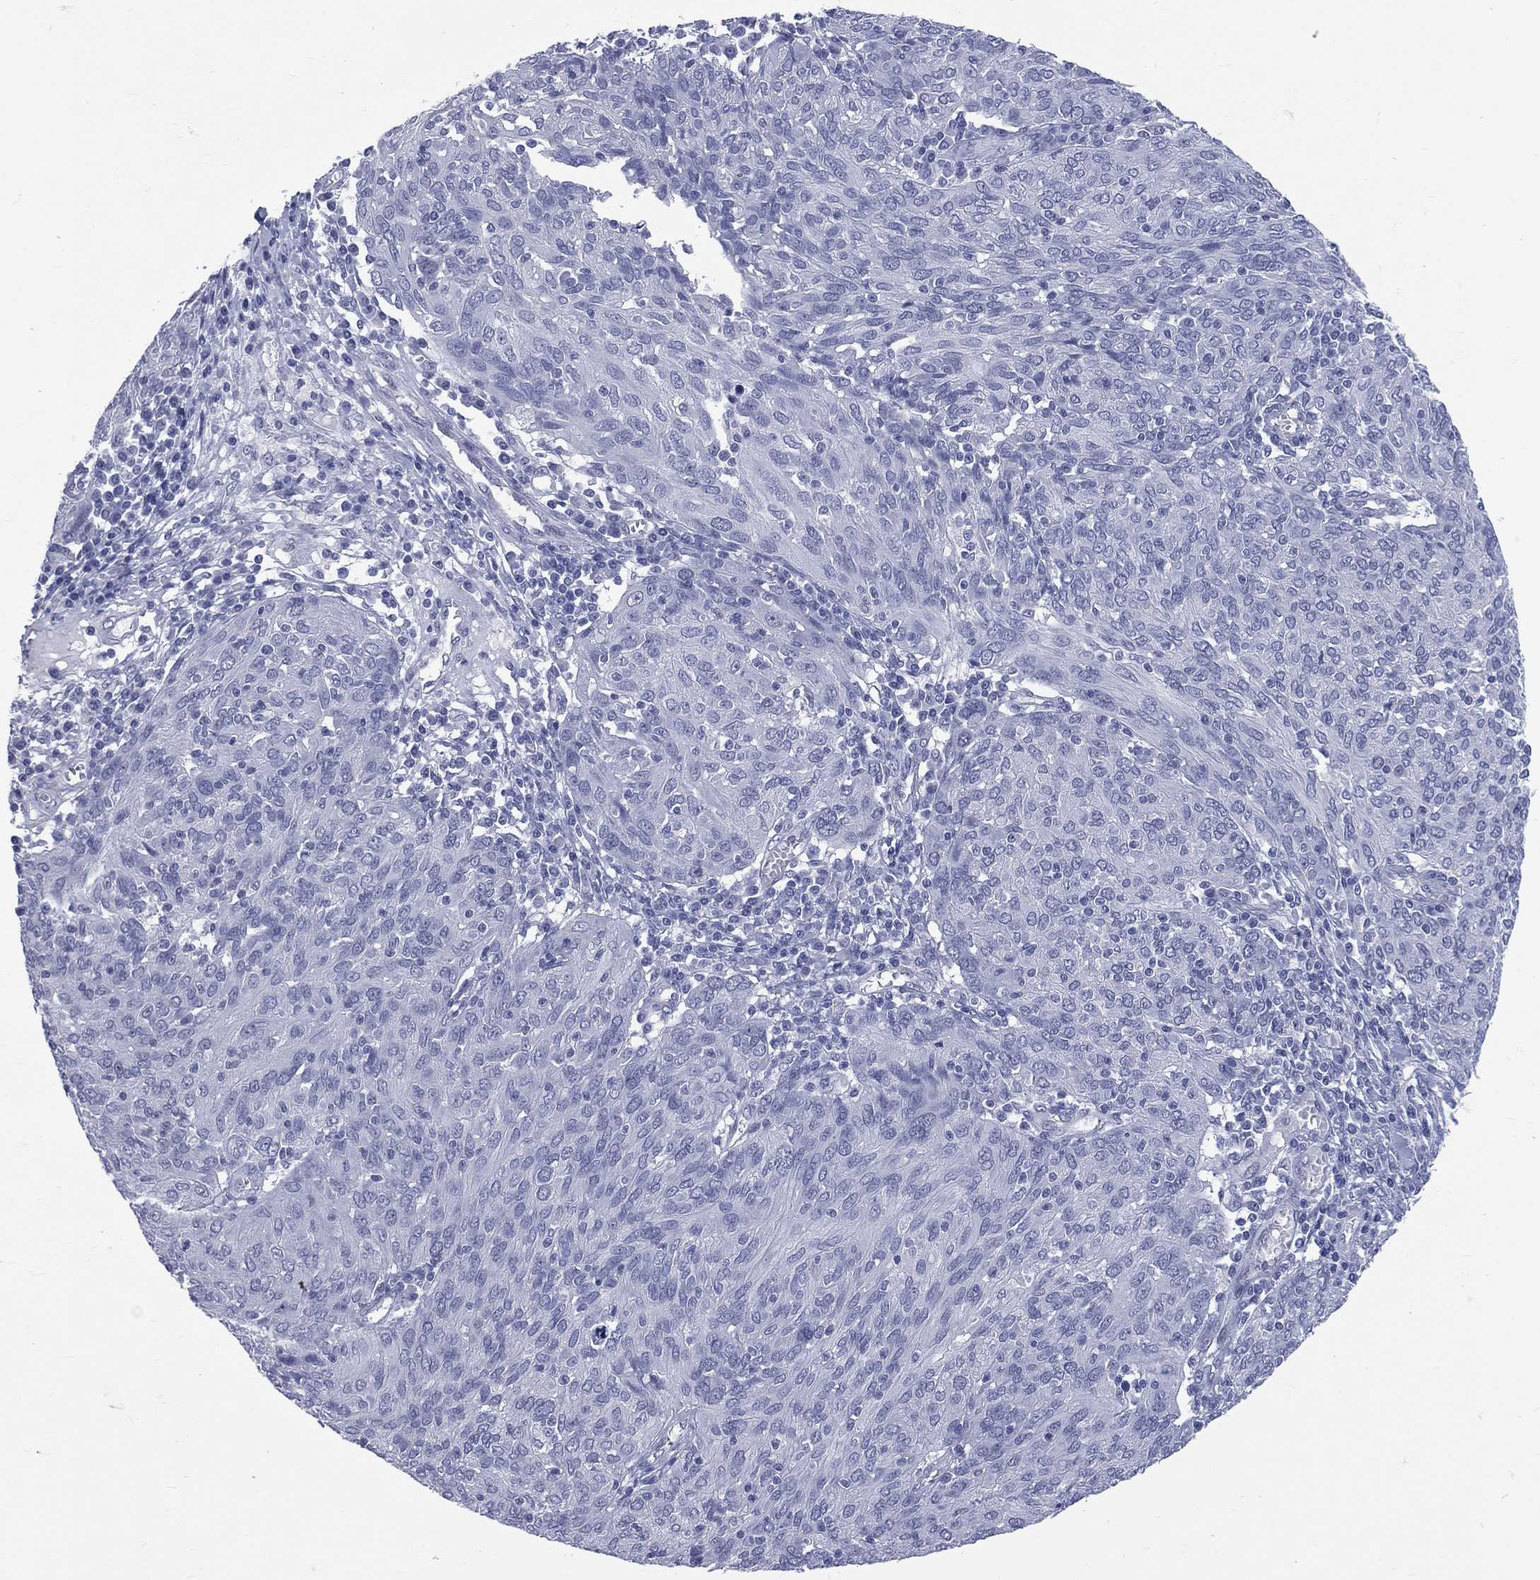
{"staining": {"intensity": "negative", "quantity": "none", "location": "none"}, "tissue": "ovarian cancer", "cell_type": "Tumor cells", "image_type": "cancer", "snomed": [{"axis": "morphology", "description": "Carcinoma, endometroid"}, {"axis": "topography", "description": "Ovary"}], "caption": "An immunohistochemistry photomicrograph of endometroid carcinoma (ovarian) is shown. There is no staining in tumor cells of endometroid carcinoma (ovarian).", "gene": "MLLT10", "patient": {"sex": "female", "age": 50}}